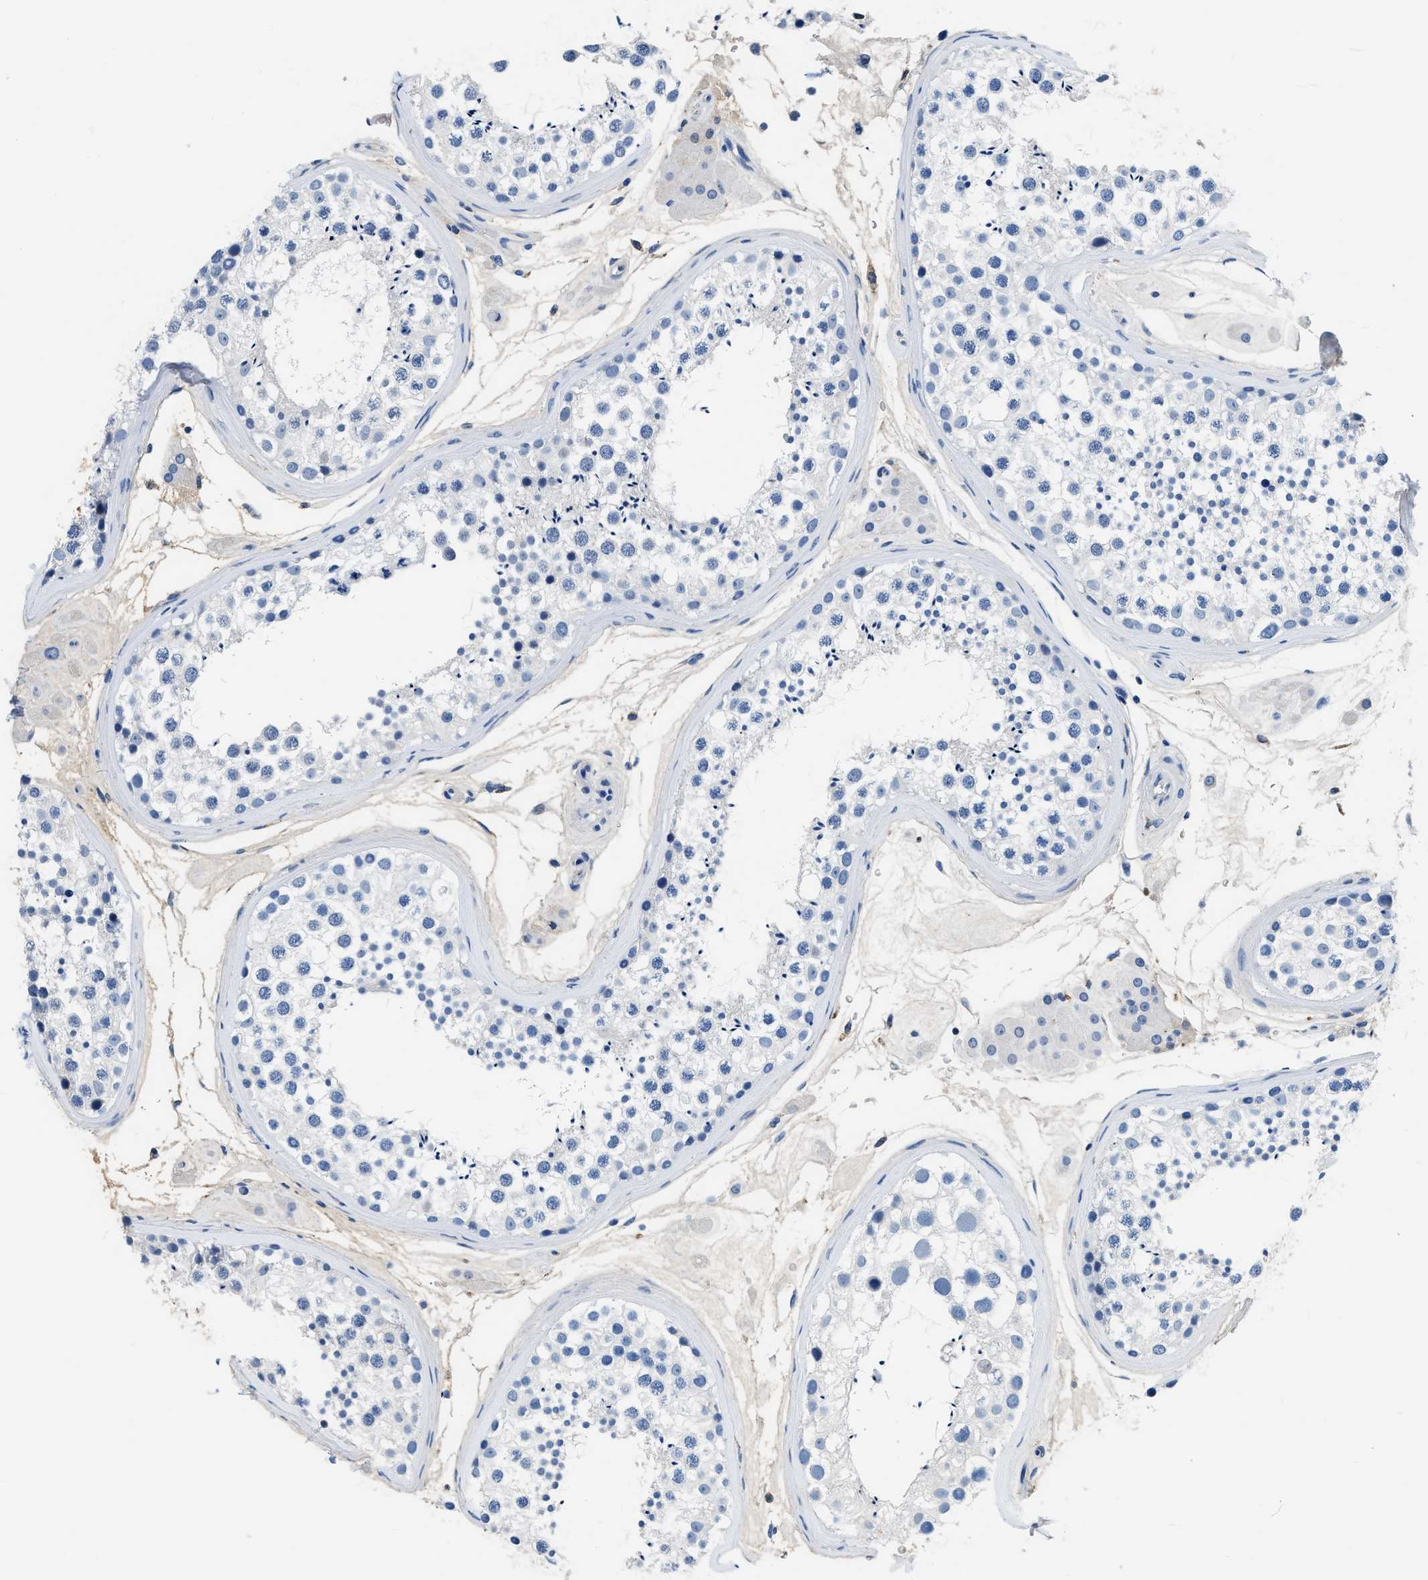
{"staining": {"intensity": "negative", "quantity": "none", "location": "none"}, "tissue": "testis", "cell_type": "Cells in seminiferous ducts", "image_type": "normal", "snomed": [{"axis": "morphology", "description": "Normal tissue, NOS"}, {"axis": "topography", "description": "Testis"}], "caption": "IHC of benign human testis reveals no positivity in cells in seminiferous ducts.", "gene": "PCK2", "patient": {"sex": "male", "age": 46}}